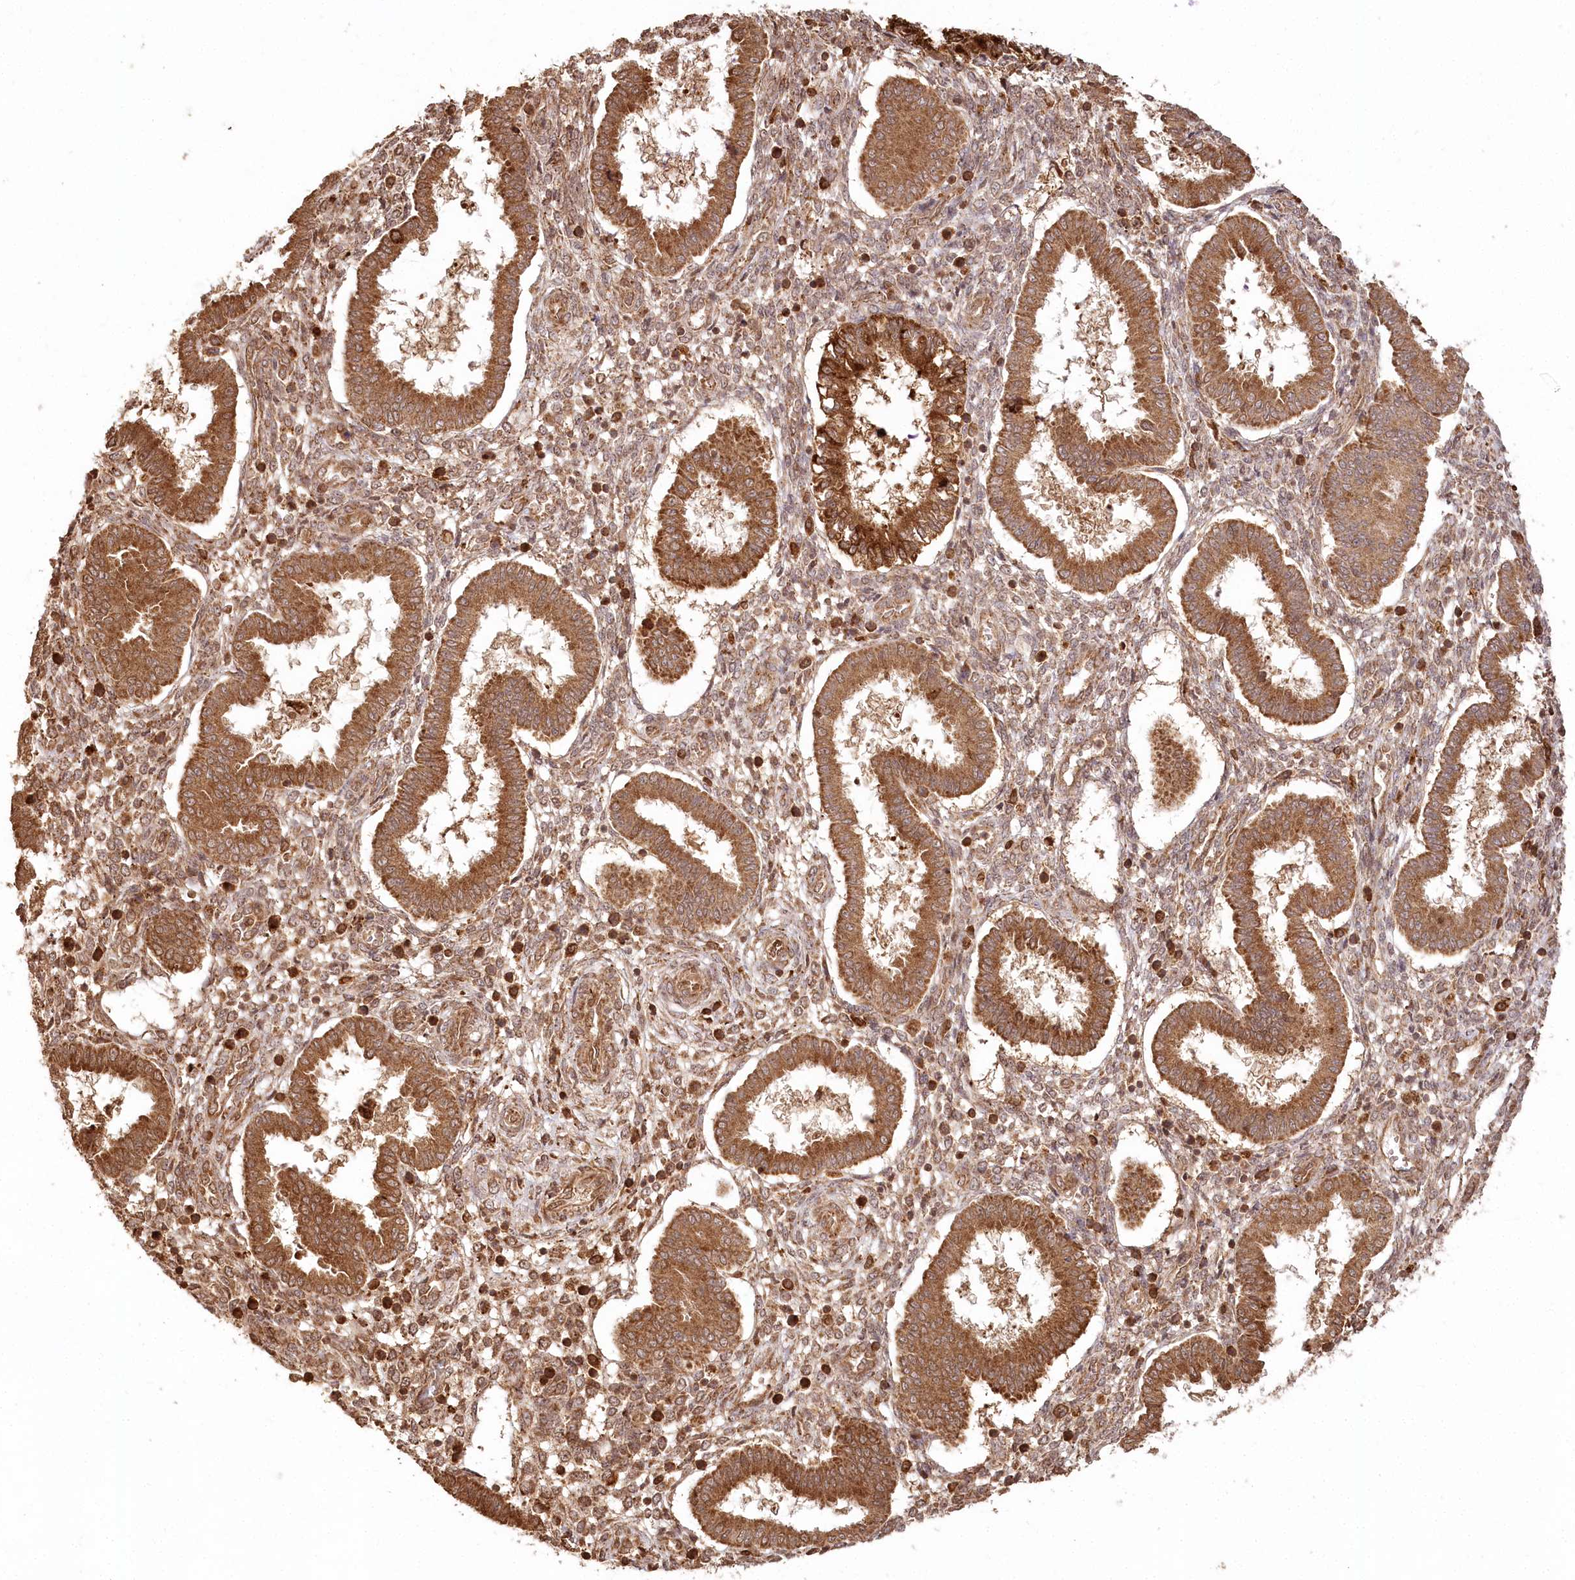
{"staining": {"intensity": "moderate", "quantity": ">75%", "location": "cytoplasmic/membranous,nuclear"}, "tissue": "endometrium", "cell_type": "Cells in endometrial stroma", "image_type": "normal", "snomed": [{"axis": "morphology", "description": "Normal tissue, NOS"}, {"axis": "topography", "description": "Endometrium"}], "caption": "Moderate cytoplasmic/membranous,nuclear expression is appreciated in about >75% of cells in endometrial stroma in unremarkable endometrium.", "gene": "ULK2", "patient": {"sex": "female", "age": 24}}